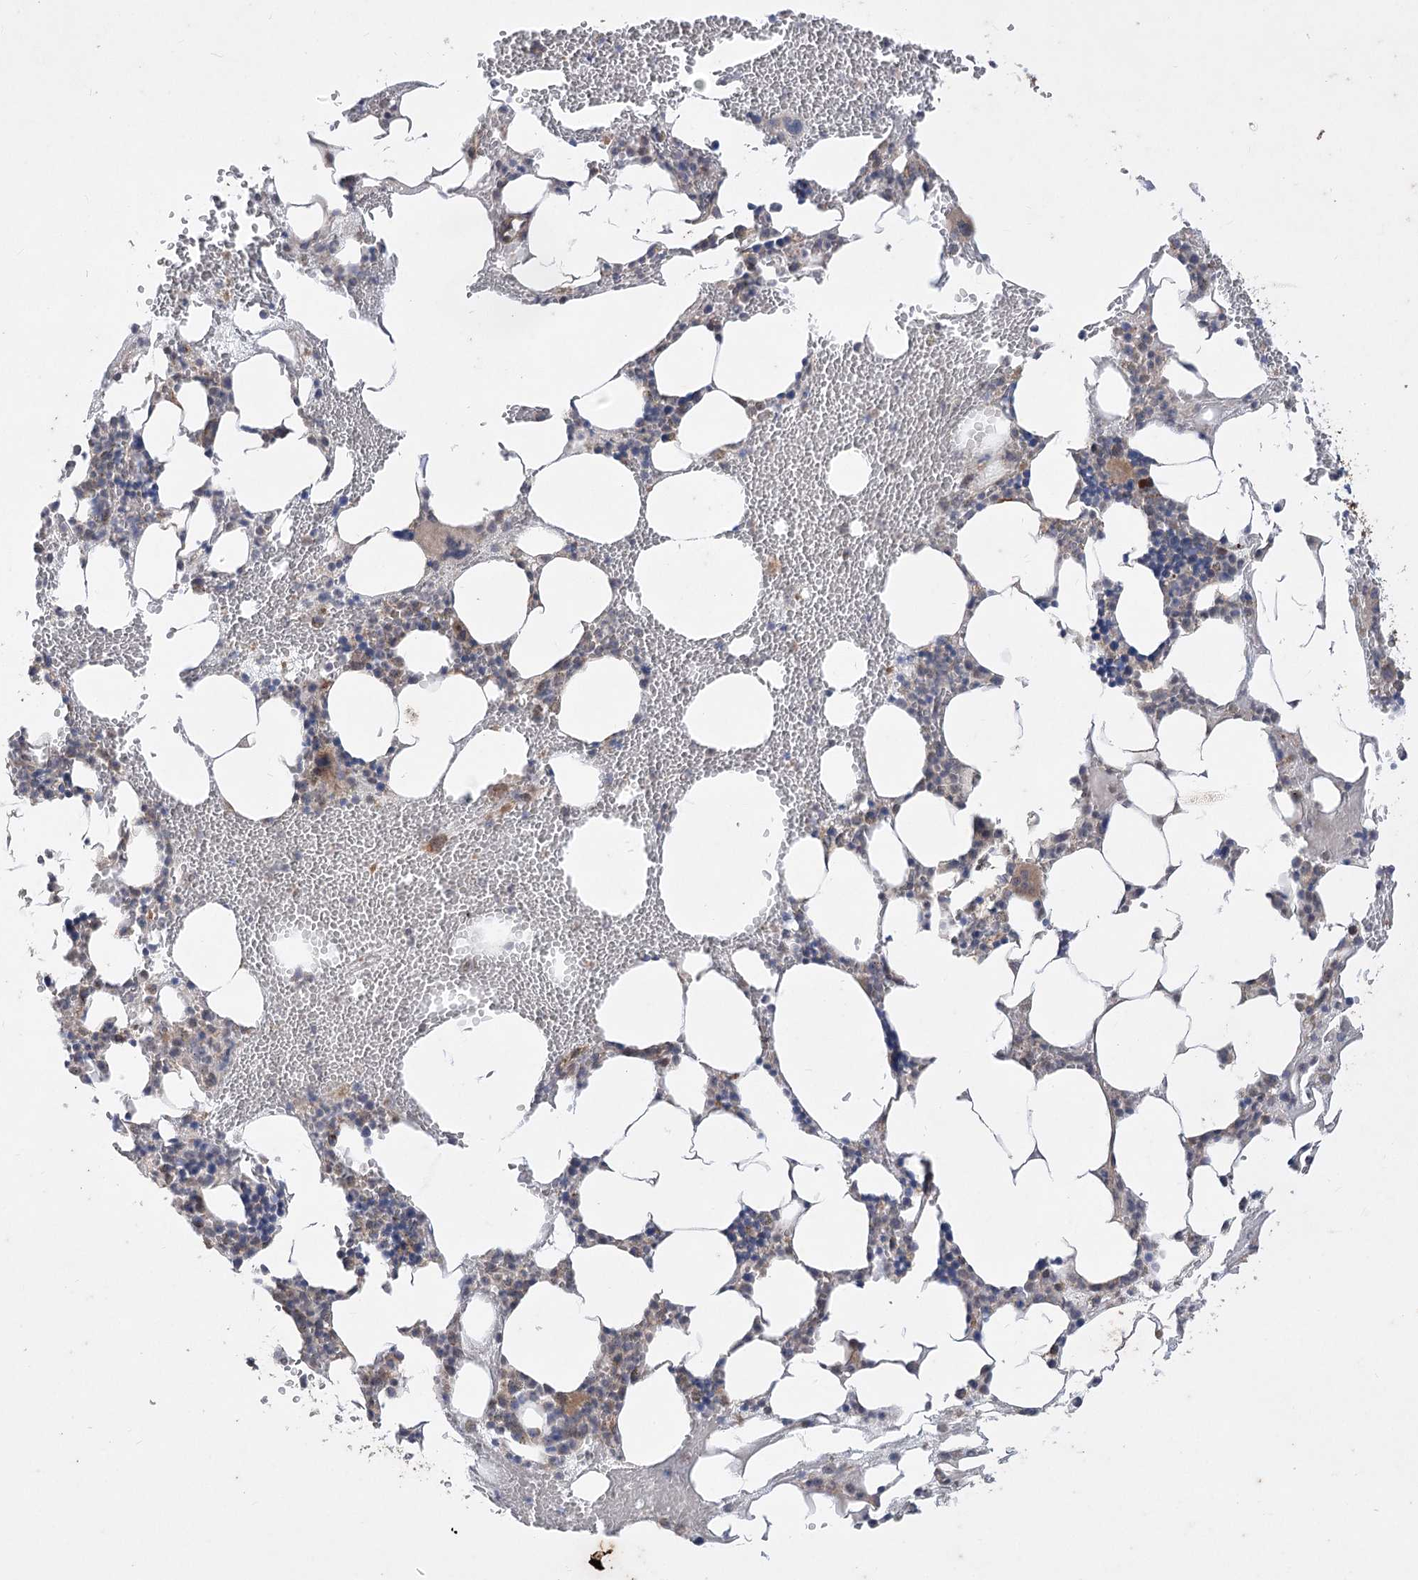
{"staining": {"intensity": "moderate", "quantity": "<25%", "location": "cytoplasmic/membranous"}, "tissue": "bone marrow", "cell_type": "Hematopoietic cells", "image_type": "normal", "snomed": [{"axis": "morphology", "description": "Normal tissue, NOS"}, {"axis": "morphology", "description": "Inflammation, NOS"}, {"axis": "topography", "description": "Bone marrow"}], "caption": "Moderate cytoplasmic/membranous positivity for a protein is appreciated in approximately <25% of hematopoietic cells of normal bone marrow using immunohistochemistry (IHC).", "gene": "ZSCAN23", "patient": {"sex": "female", "age": 78}}